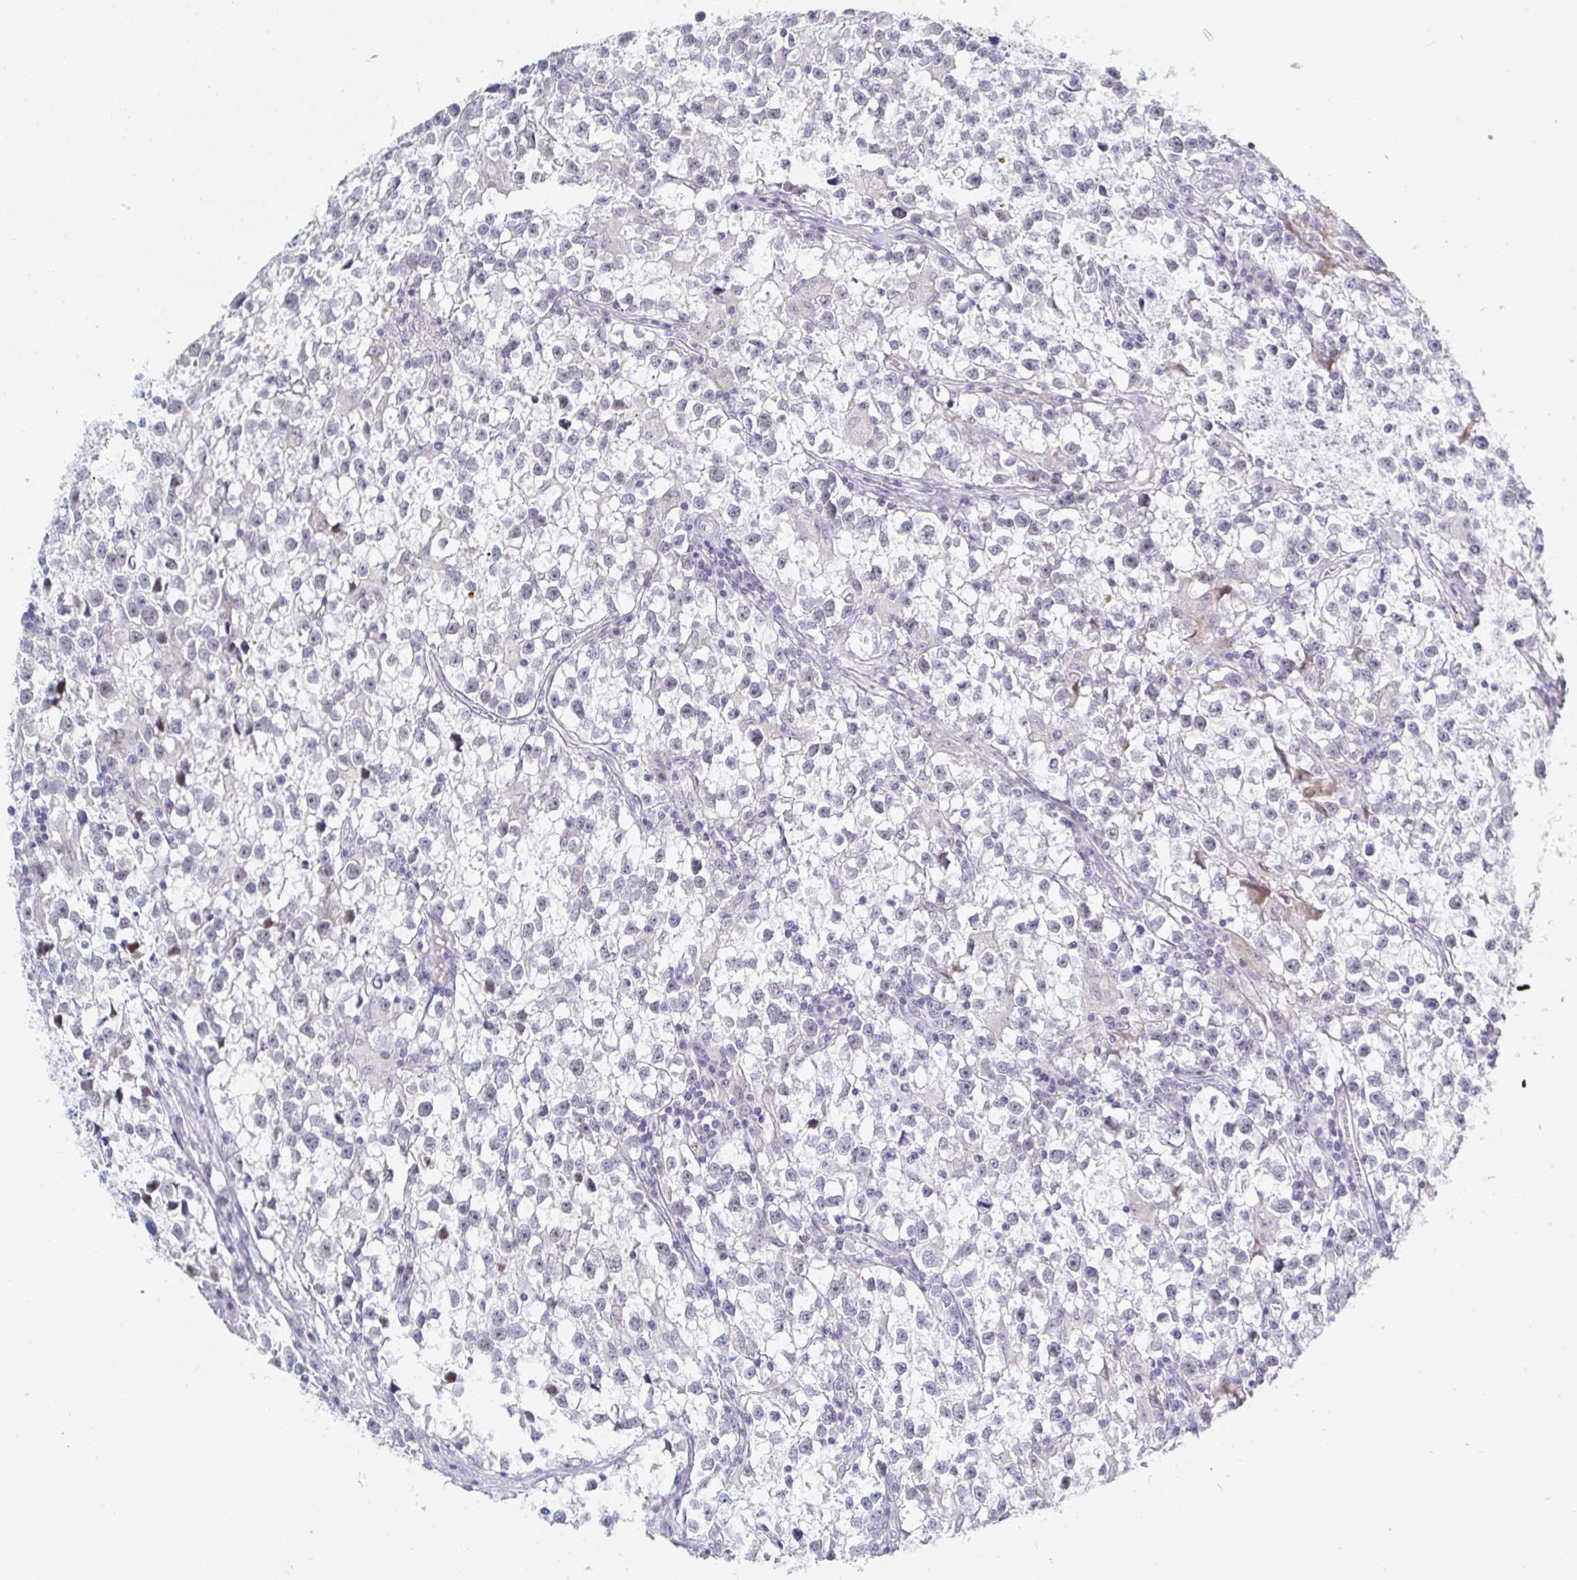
{"staining": {"intensity": "negative", "quantity": "none", "location": "none"}, "tissue": "testis cancer", "cell_type": "Tumor cells", "image_type": "cancer", "snomed": [{"axis": "morphology", "description": "Seminoma, NOS"}, {"axis": "topography", "description": "Testis"}], "caption": "Immunohistochemistry (IHC) histopathology image of neoplastic tissue: testis cancer stained with DAB demonstrates no significant protein positivity in tumor cells.", "gene": "OR10K1", "patient": {"sex": "male", "age": 31}}